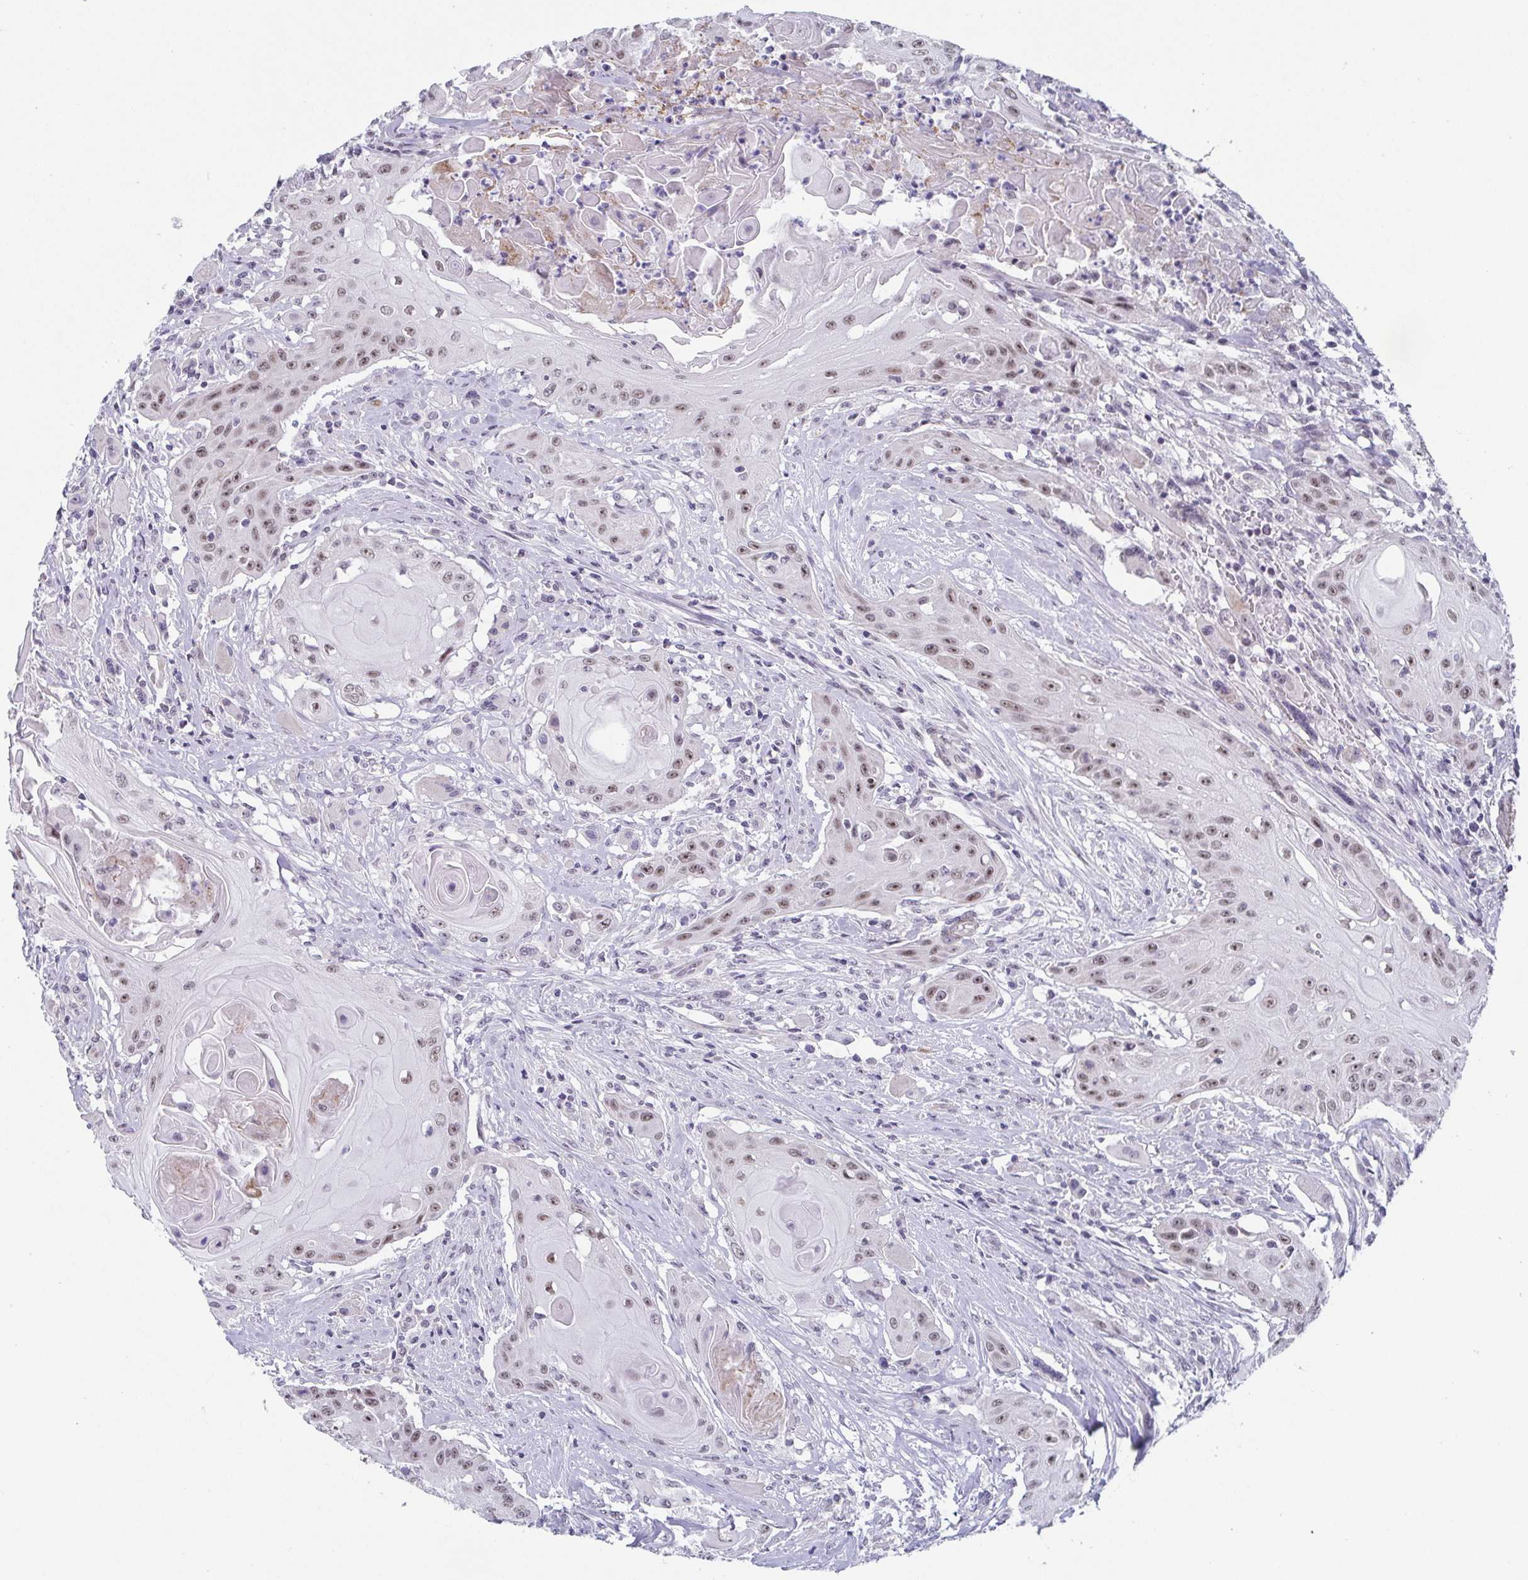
{"staining": {"intensity": "moderate", "quantity": "25%-75%", "location": "nuclear"}, "tissue": "head and neck cancer", "cell_type": "Tumor cells", "image_type": "cancer", "snomed": [{"axis": "morphology", "description": "Squamous cell carcinoma, NOS"}, {"axis": "topography", "description": "Oral tissue"}, {"axis": "topography", "description": "Head-Neck"}, {"axis": "topography", "description": "Neck, NOS"}], "caption": "Immunohistochemistry image of human head and neck squamous cell carcinoma stained for a protein (brown), which exhibits medium levels of moderate nuclear positivity in approximately 25%-75% of tumor cells.", "gene": "EXOSC7", "patient": {"sex": "female", "age": 55}}